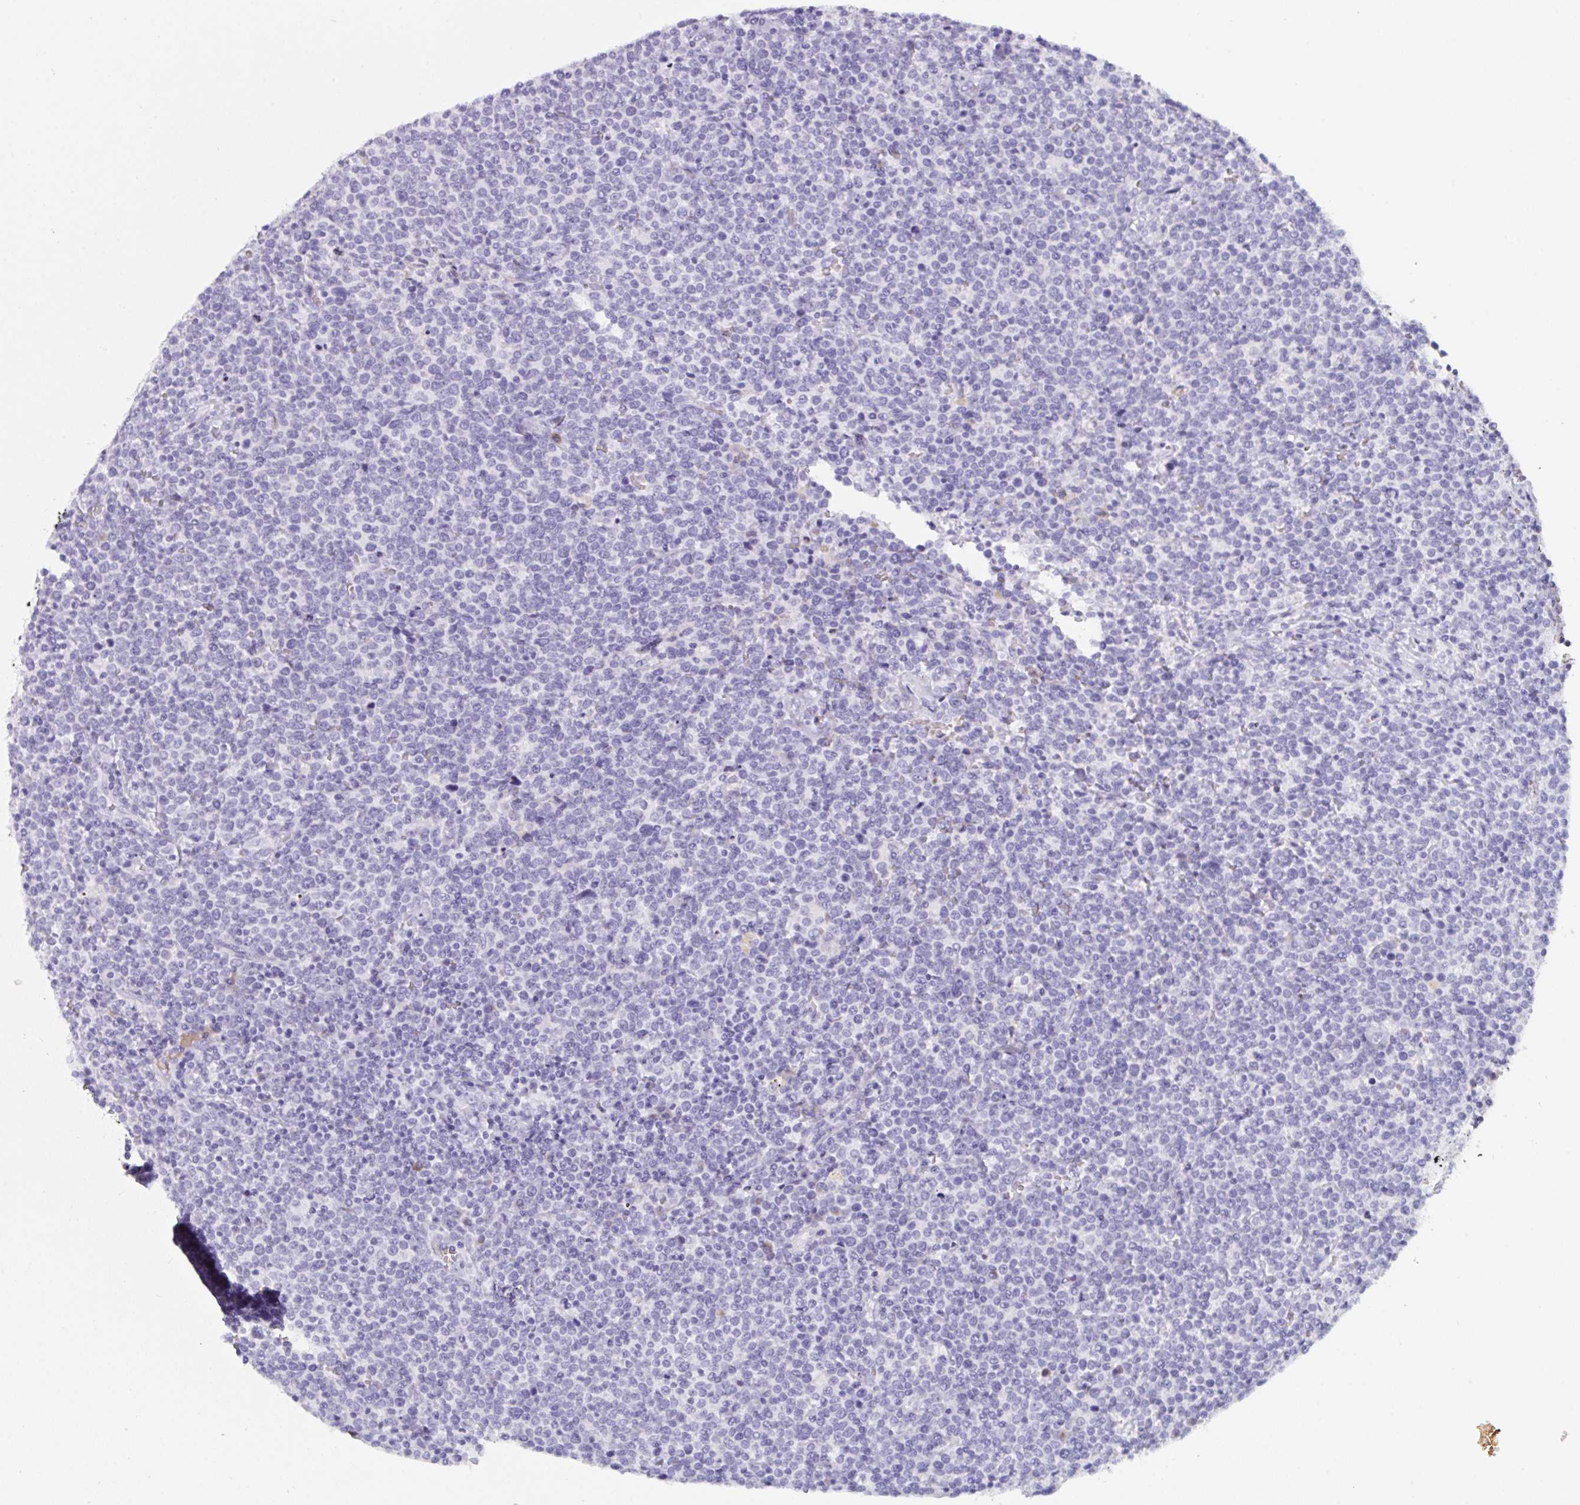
{"staining": {"intensity": "negative", "quantity": "none", "location": "none"}, "tissue": "lymphoma", "cell_type": "Tumor cells", "image_type": "cancer", "snomed": [{"axis": "morphology", "description": "Malignant lymphoma, non-Hodgkin's type, High grade"}, {"axis": "topography", "description": "Lymph node"}], "caption": "IHC photomicrograph of high-grade malignant lymphoma, non-Hodgkin's type stained for a protein (brown), which shows no positivity in tumor cells.", "gene": "SLC2A1", "patient": {"sex": "male", "age": 61}}